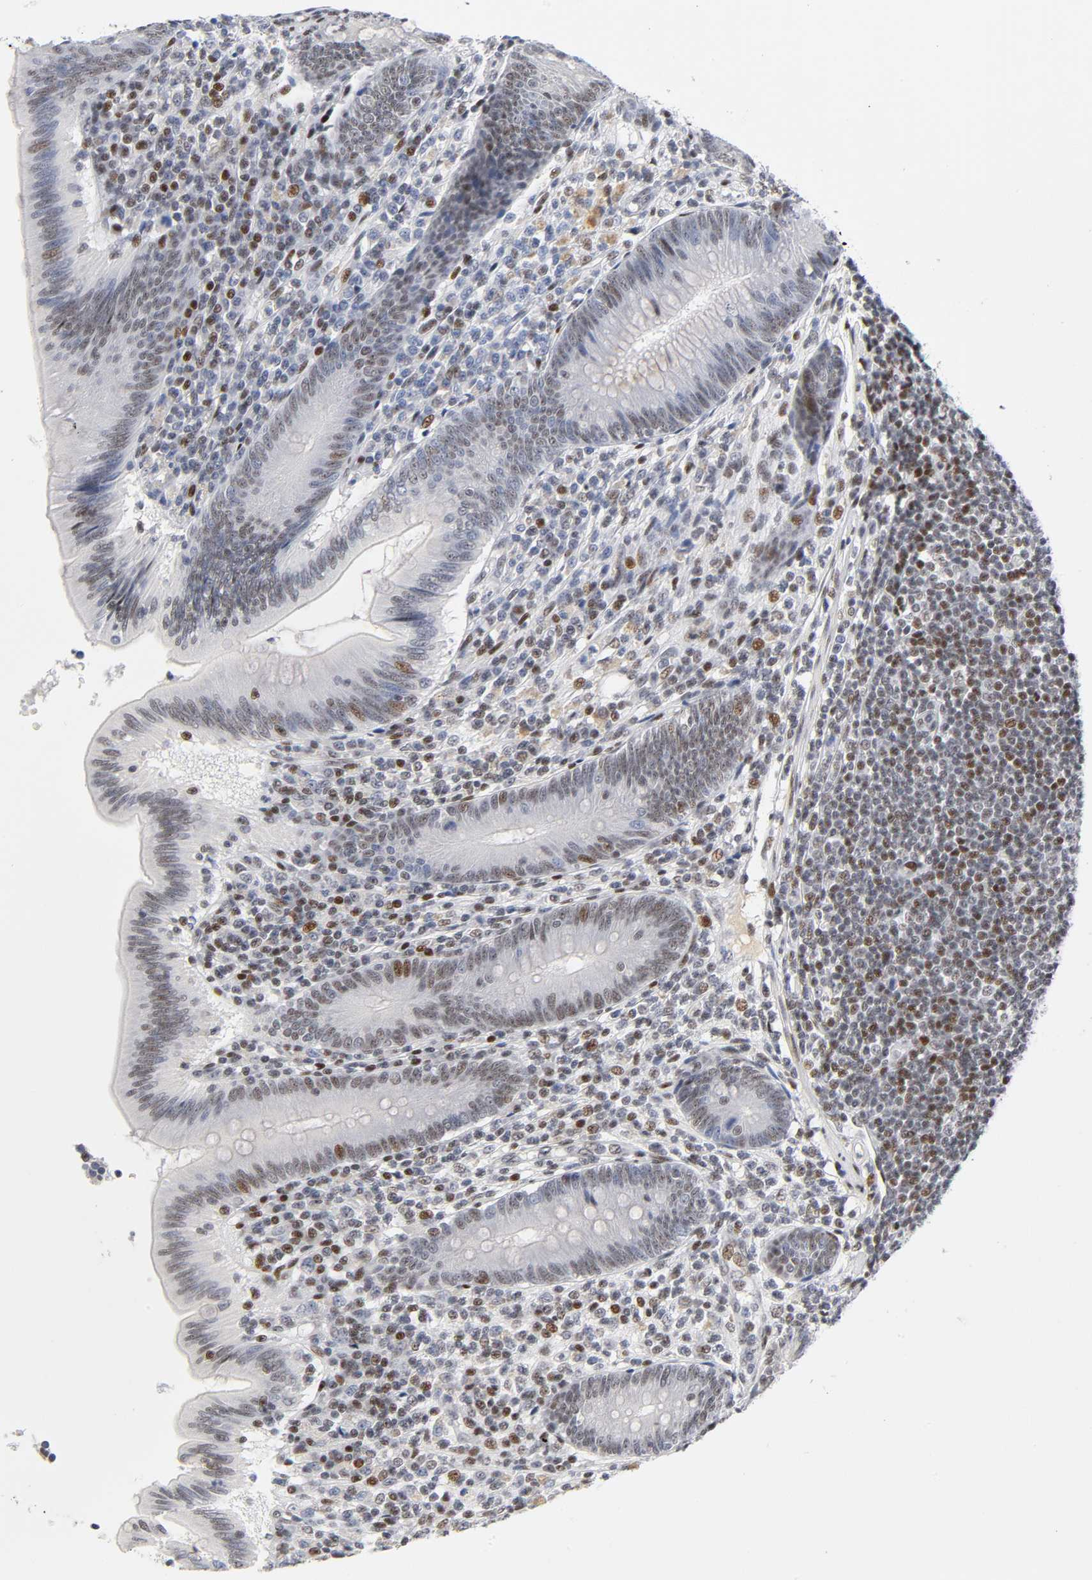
{"staining": {"intensity": "weak", "quantity": ">75%", "location": "nuclear"}, "tissue": "appendix", "cell_type": "Glandular cells", "image_type": "normal", "snomed": [{"axis": "morphology", "description": "Normal tissue, NOS"}, {"axis": "morphology", "description": "Inflammation, NOS"}, {"axis": "topography", "description": "Appendix"}], "caption": "An immunohistochemistry (IHC) photomicrograph of normal tissue is shown. Protein staining in brown shows weak nuclear positivity in appendix within glandular cells. The staining is performed using DAB (3,3'-diaminobenzidine) brown chromogen to label protein expression. The nuclei are counter-stained blue using hematoxylin.", "gene": "SP3", "patient": {"sex": "male", "age": 46}}